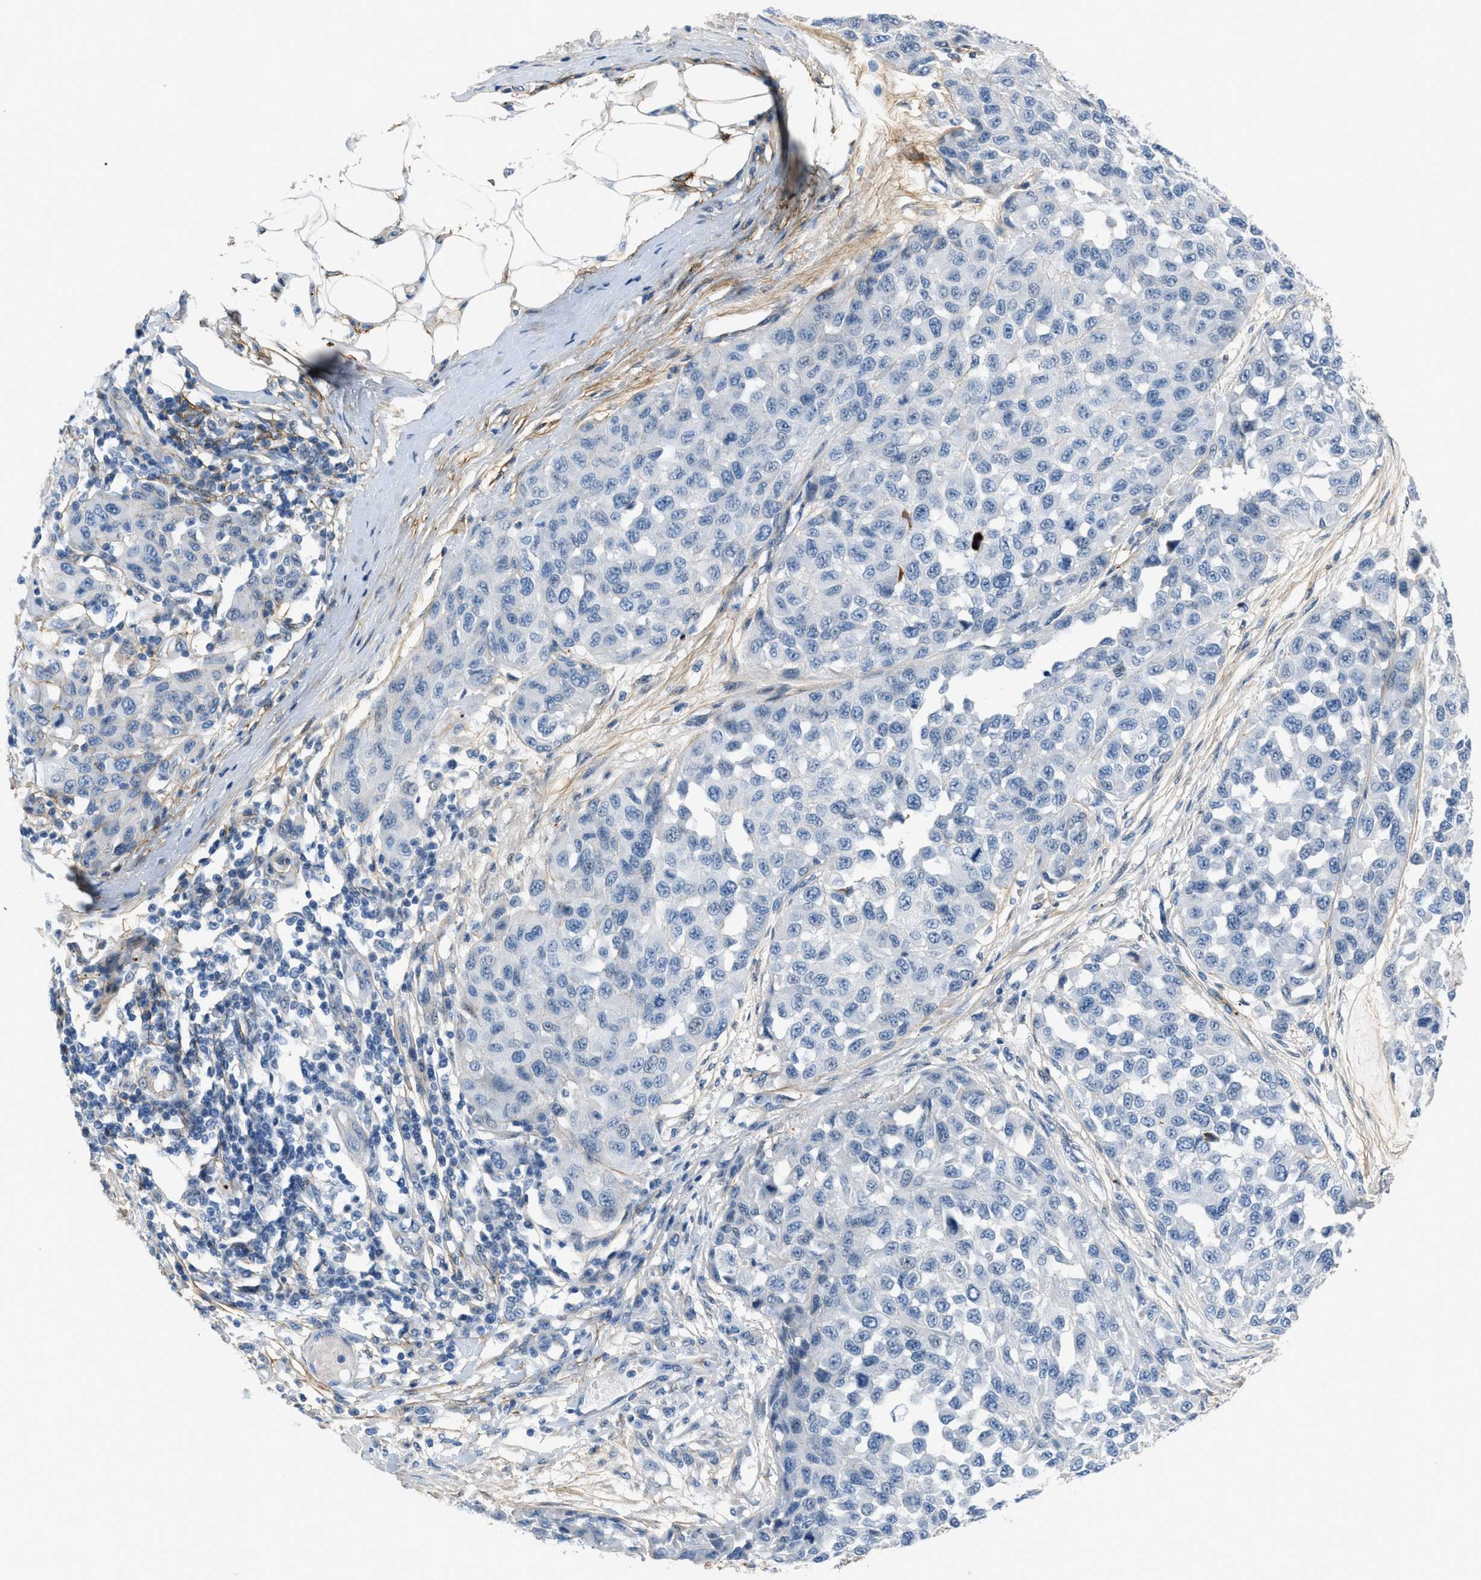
{"staining": {"intensity": "negative", "quantity": "none", "location": "none"}, "tissue": "melanoma", "cell_type": "Tumor cells", "image_type": "cancer", "snomed": [{"axis": "morphology", "description": "Normal tissue, NOS"}, {"axis": "morphology", "description": "Malignant melanoma, NOS"}, {"axis": "topography", "description": "Skin"}], "caption": "Malignant melanoma was stained to show a protein in brown. There is no significant positivity in tumor cells. The staining was performed using DAB (3,3'-diaminobenzidine) to visualize the protein expression in brown, while the nuclei were stained in blue with hematoxylin (Magnification: 20x).", "gene": "FBN1", "patient": {"sex": "male", "age": 62}}